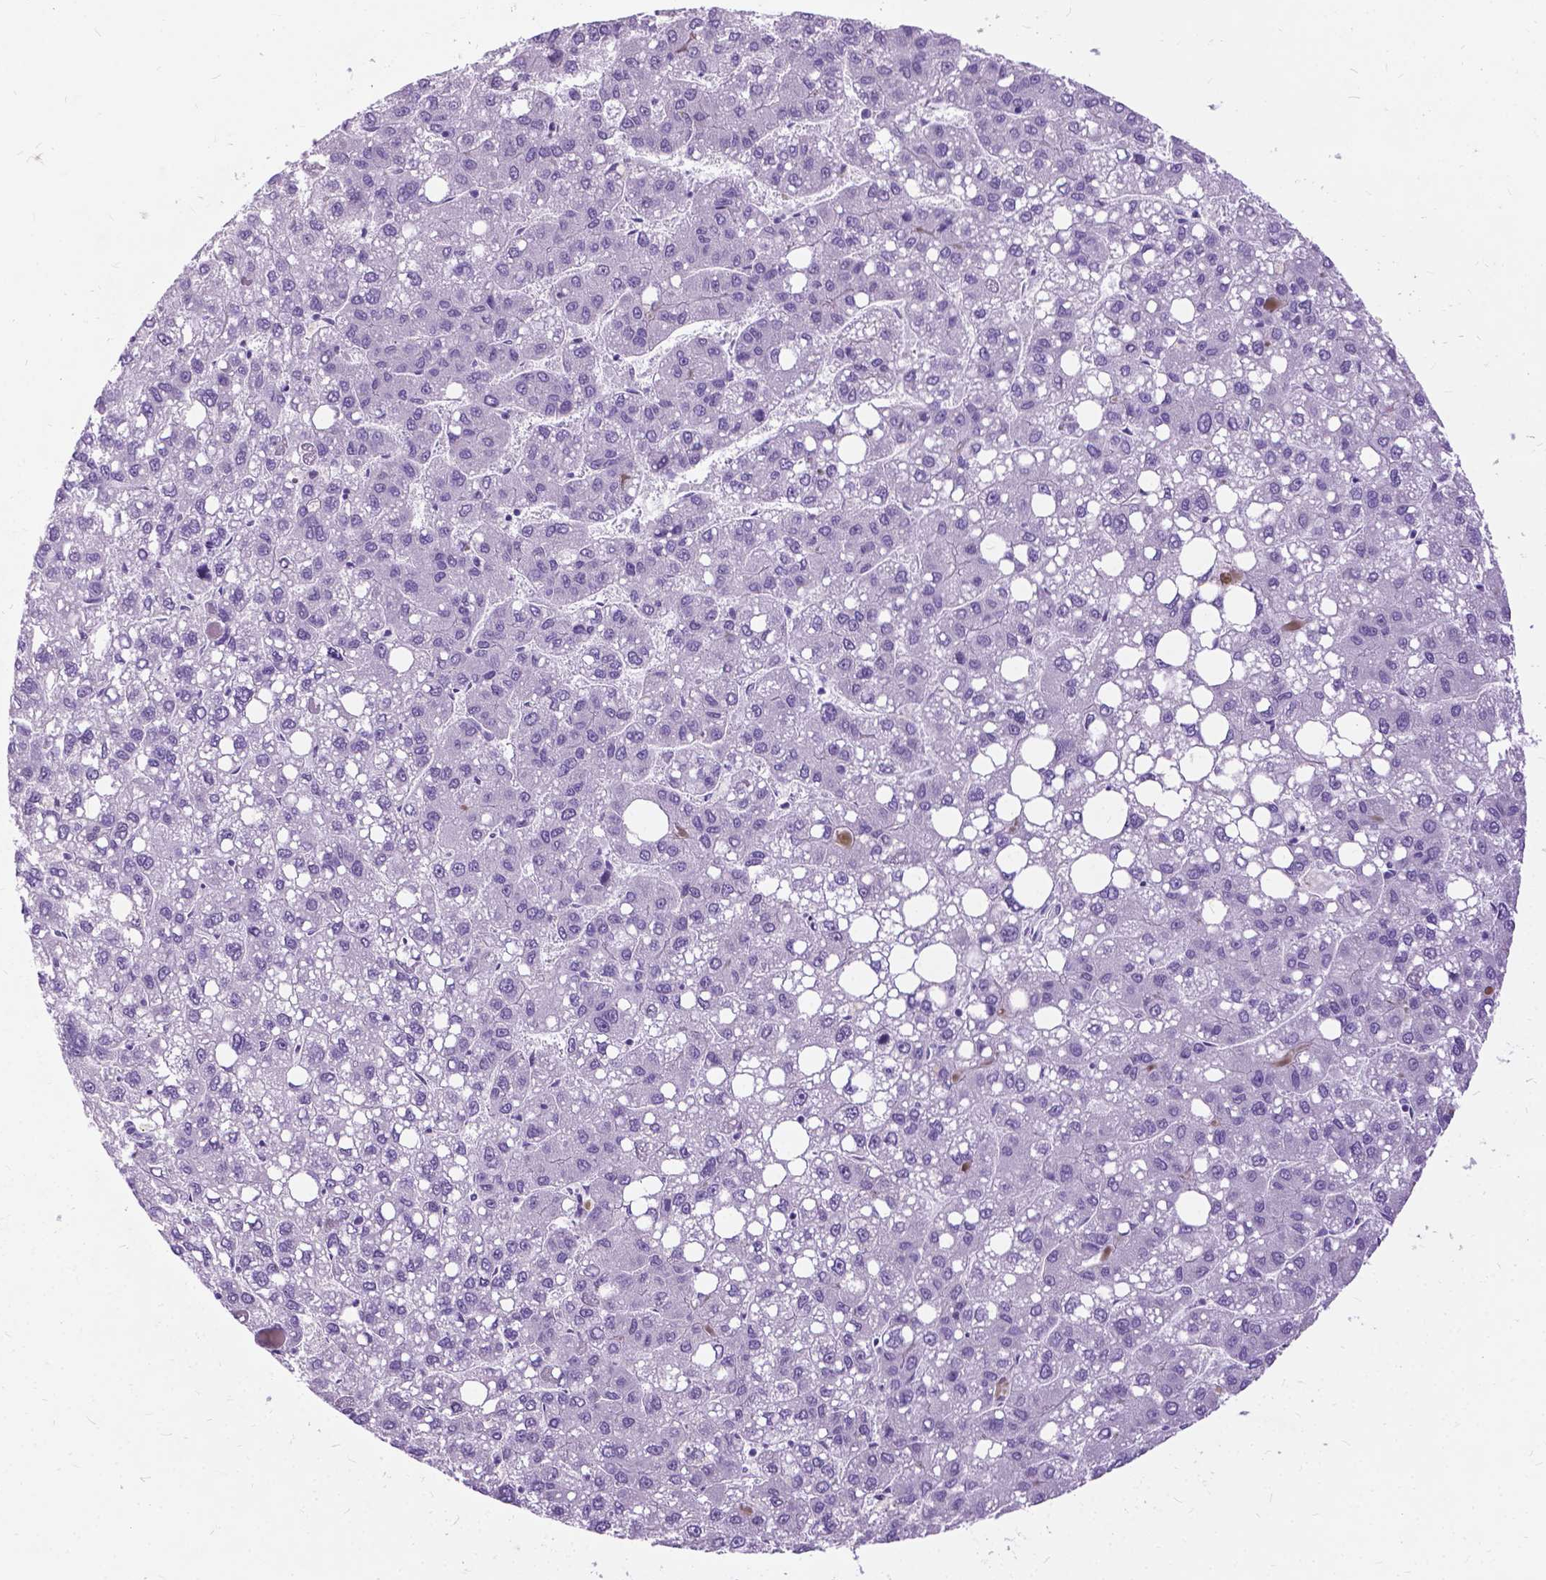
{"staining": {"intensity": "negative", "quantity": "none", "location": "none"}, "tissue": "liver cancer", "cell_type": "Tumor cells", "image_type": "cancer", "snomed": [{"axis": "morphology", "description": "Carcinoma, Hepatocellular, NOS"}, {"axis": "topography", "description": "Liver"}], "caption": "The photomicrograph displays no significant positivity in tumor cells of hepatocellular carcinoma (liver).", "gene": "PROB1", "patient": {"sex": "female", "age": 82}}